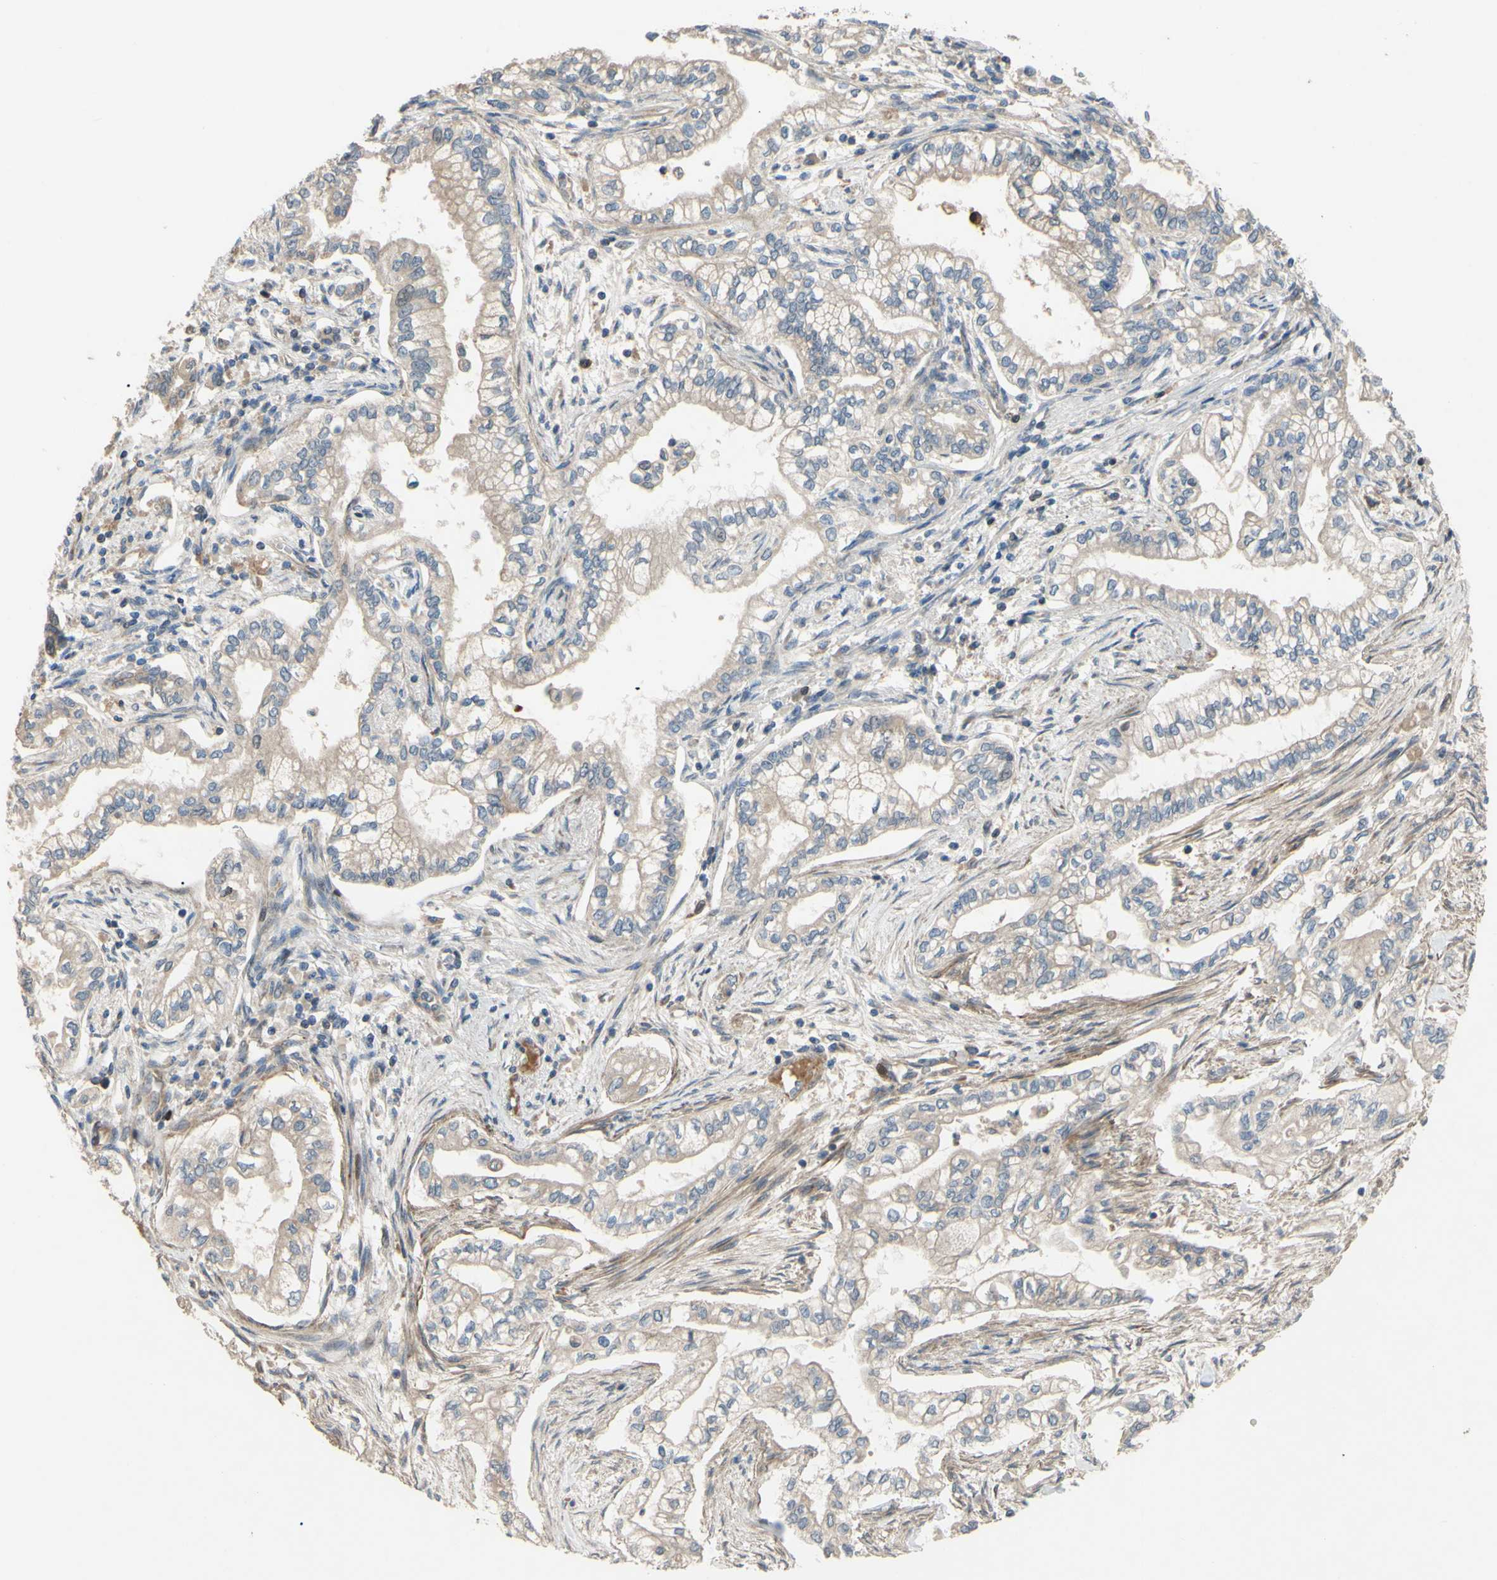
{"staining": {"intensity": "weak", "quantity": "25%-75%", "location": "cytoplasmic/membranous"}, "tissue": "pancreatic cancer", "cell_type": "Tumor cells", "image_type": "cancer", "snomed": [{"axis": "morphology", "description": "Normal tissue, NOS"}, {"axis": "topography", "description": "Pancreas"}], "caption": "A high-resolution micrograph shows IHC staining of pancreatic cancer, which demonstrates weak cytoplasmic/membranous expression in approximately 25%-75% of tumor cells.", "gene": "SPTLC1", "patient": {"sex": "male", "age": 42}}